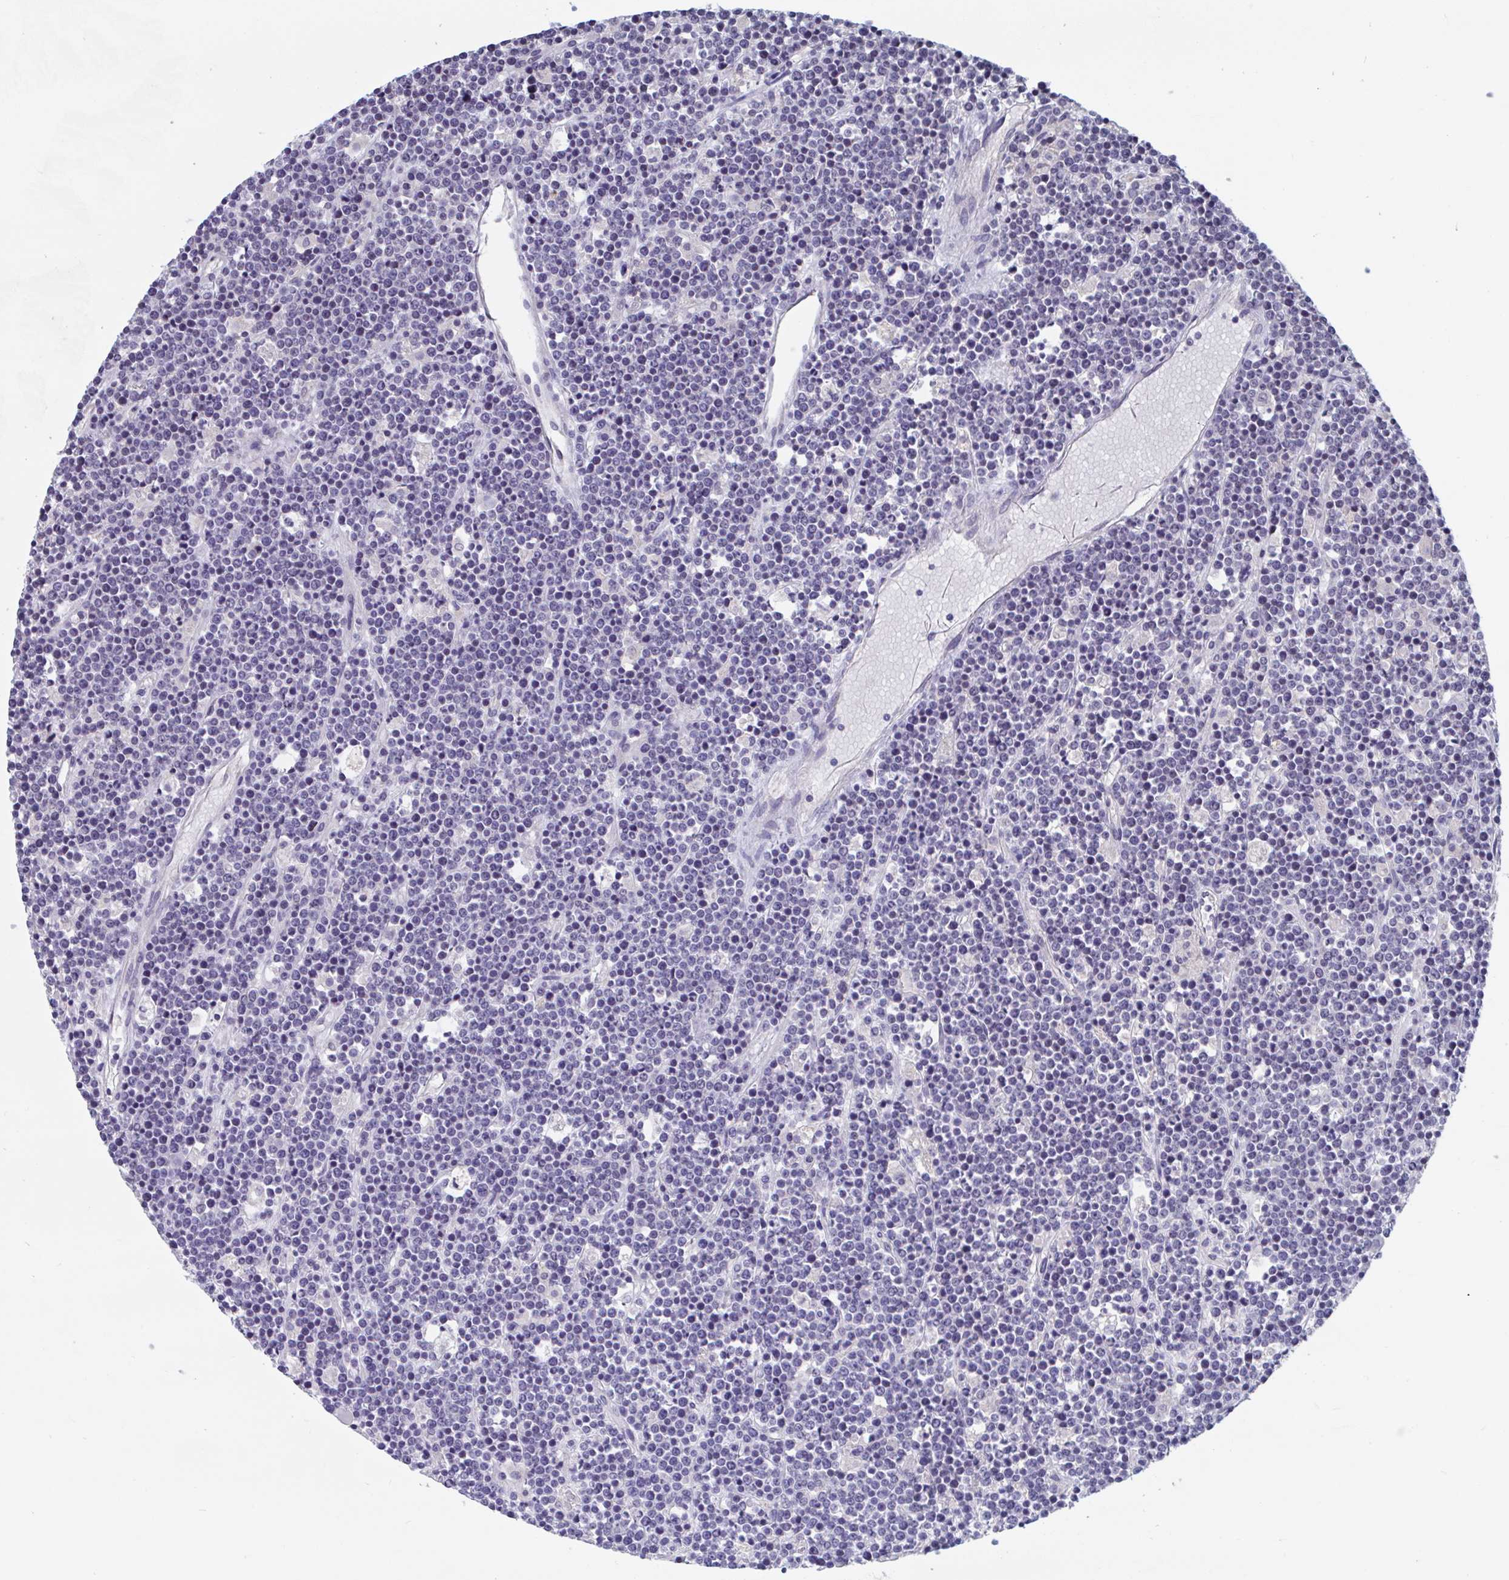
{"staining": {"intensity": "negative", "quantity": "none", "location": "none"}, "tissue": "lymphoma", "cell_type": "Tumor cells", "image_type": "cancer", "snomed": [{"axis": "morphology", "description": "Malignant lymphoma, non-Hodgkin's type, High grade"}, {"axis": "topography", "description": "Ovary"}], "caption": "Immunohistochemical staining of human malignant lymphoma, non-Hodgkin's type (high-grade) reveals no significant expression in tumor cells.", "gene": "UNKL", "patient": {"sex": "female", "age": 56}}